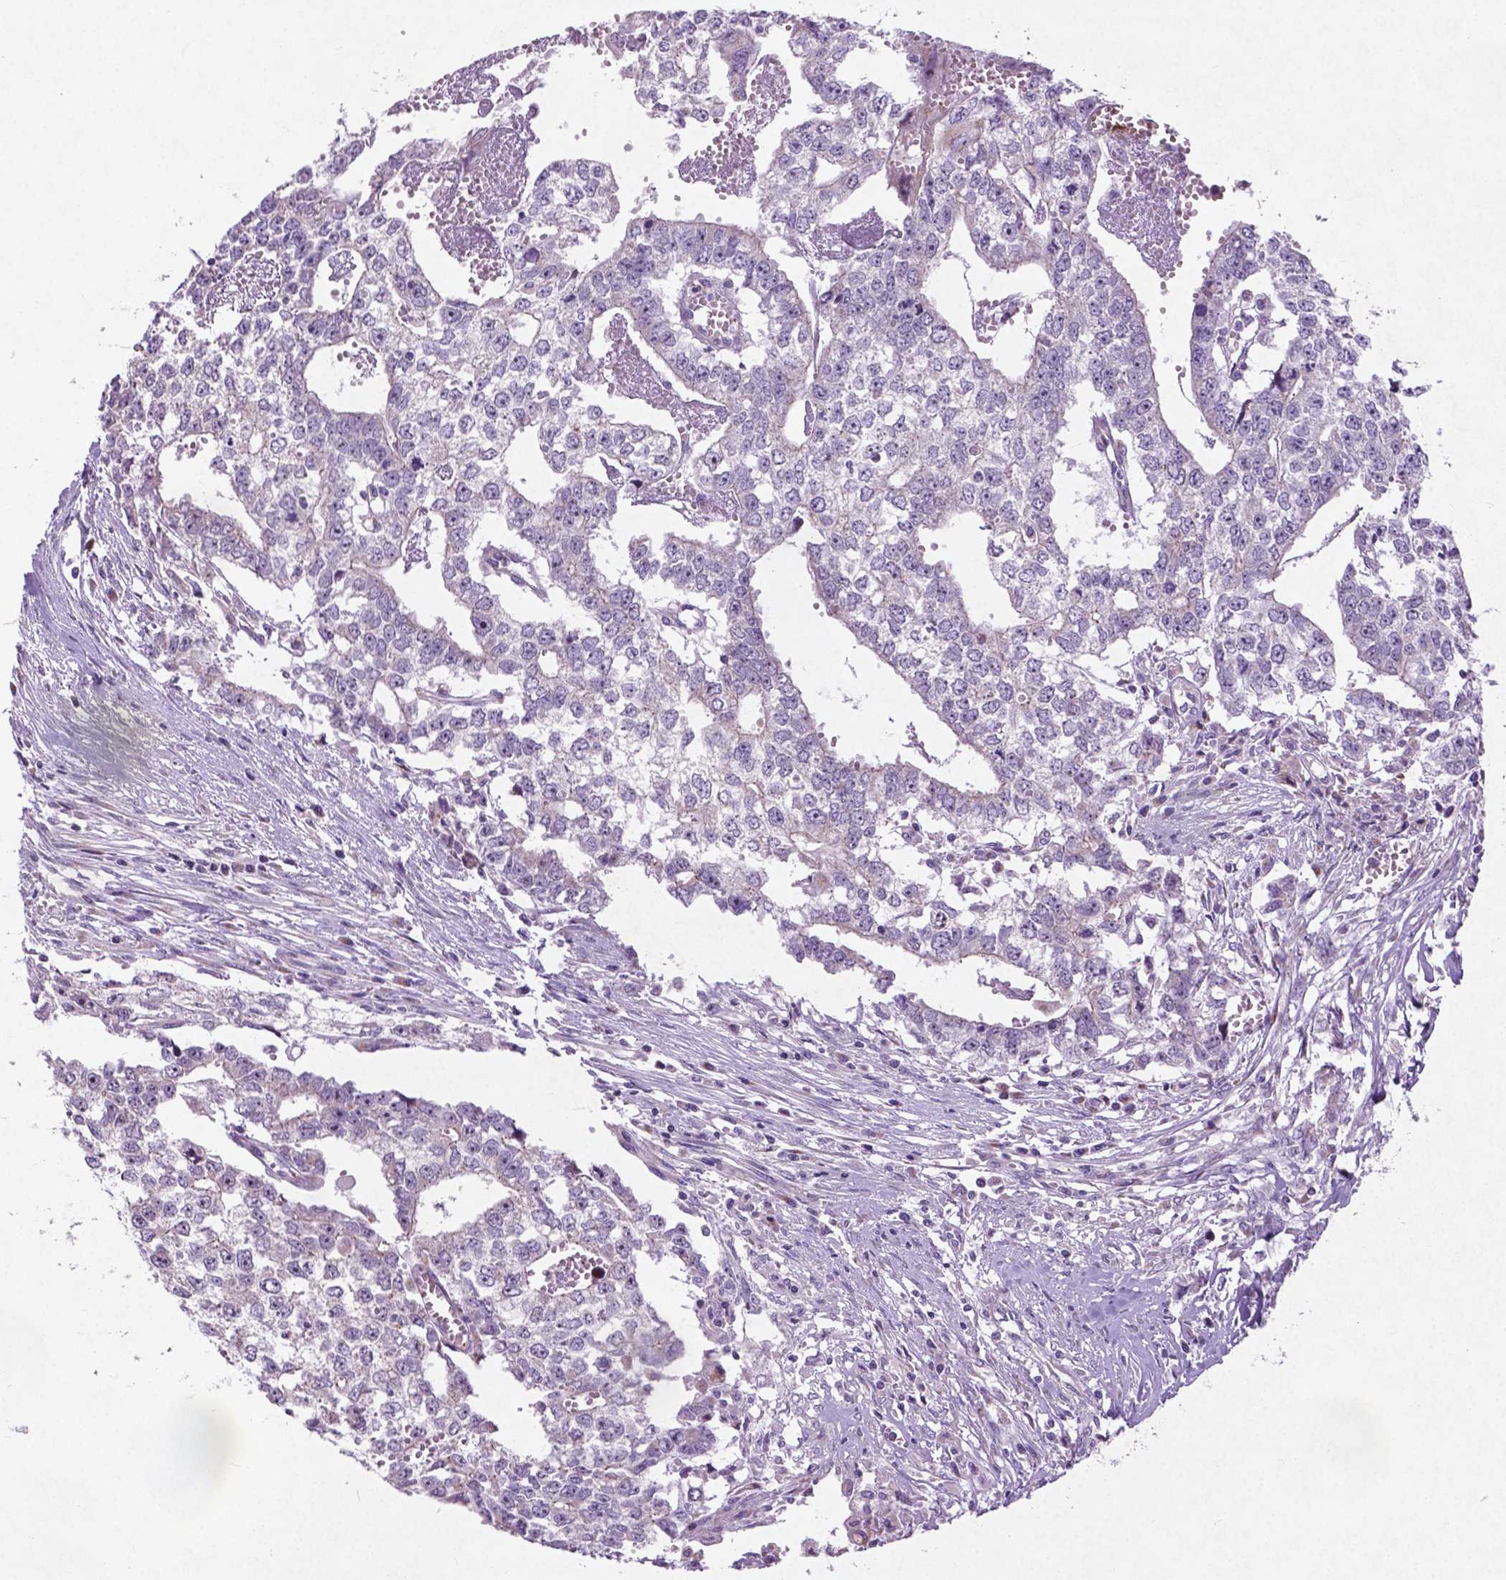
{"staining": {"intensity": "weak", "quantity": "25%-75%", "location": "nuclear"}, "tissue": "testis cancer", "cell_type": "Tumor cells", "image_type": "cancer", "snomed": [{"axis": "morphology", "description": "Carcinoma, Embryonal, NOS"}, {"axis": "morphology", "description": "Teratoma, malignant, NOS"}, {"axis": "topography", "description": "Testis"}], "caption": "DAB immunohistochemical staining of human testis cancer exhibits weak nuclear protein positivity in approximately 25%-75% of tumor cells. The staining was performed using DAB to visualize the protein expression in brown, while the nuclei were stained in blue with hematoxylin (Magnification: 20x).", "gene": "ATG4D", "patient": {"sex": "male", "age": 24}}